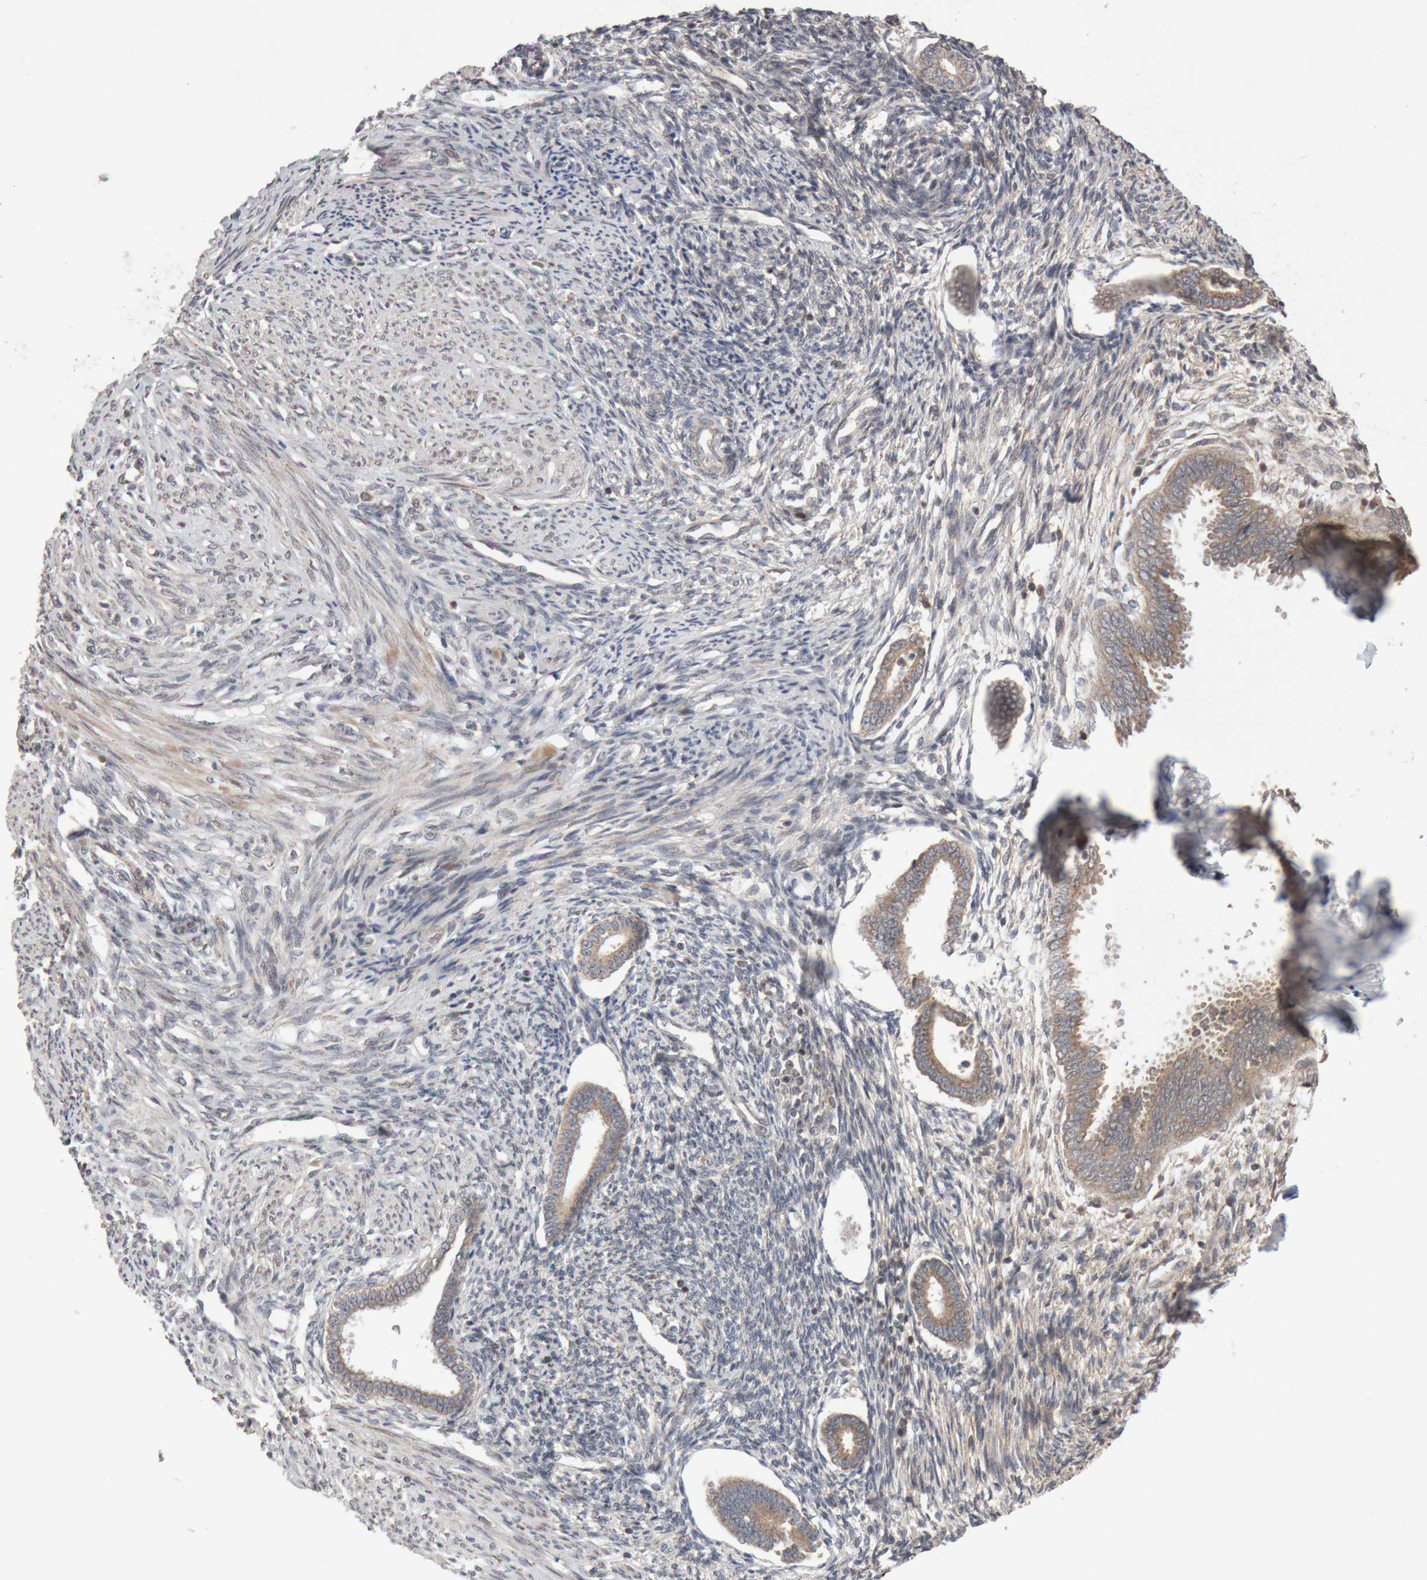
{"staining": {"intensity": "weak", "quantity": "25%-75%", "location": "cytoplasmic/membranous"}, "tissue": "endometrium", "cell_type": "Cells in endometrial stroma", "image_type": "normal", "snomed": [{"axis": "morphology", "description": "Normal tissue, NOS"}, {"axis": "topography", "description": "Endometrium"}], "caption": "About 25%-75% of cells in endometrial stroma in normal human endometrium demonstrate weak cytoplasmic/membranous protein expression as visualized by brown immunohistochemical staining.", "gene": "KIF21B", "patient": {"sex": "female", "age": 56}}